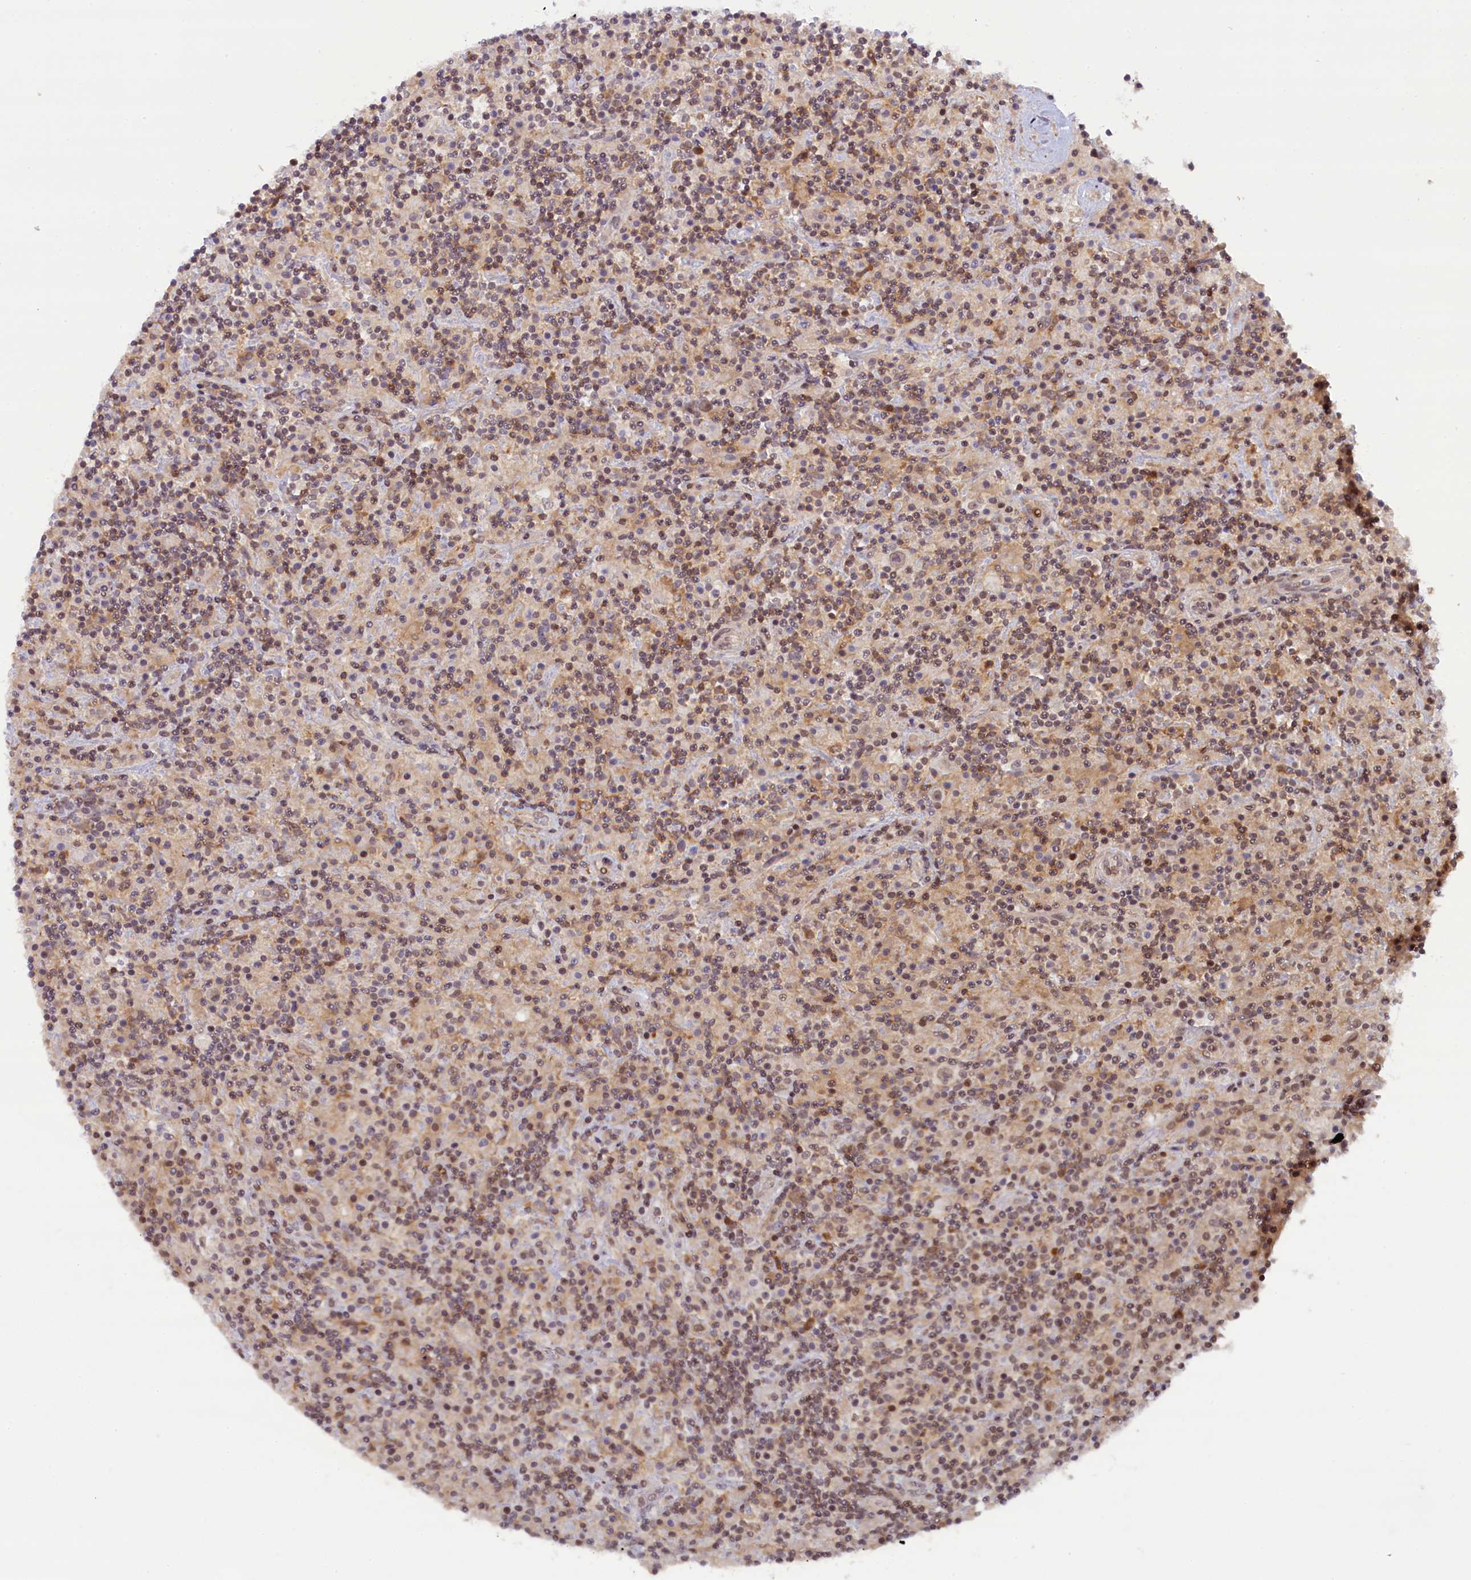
{"staining": {"intensity": "weak", "quantity": "<25%", "location": "nuclear"}, "tissue": "lymphoma", "cell_type": "Tumor cells", "image_type": "cancer", "snomed": [{"axis": "morphology", "description": "Hodgkin's disease, NOS"}, {"axis": "topography", "description": "Lymph node"}], "caption": "This micrograph is of lymphoma stained with immunohistochemistry to label a protein in brown with the nuclei are counter-stained blue. There is no staining in tumor cells.", "gene": "FCHO1", "patient": {"sex": "male", "age": 70}}